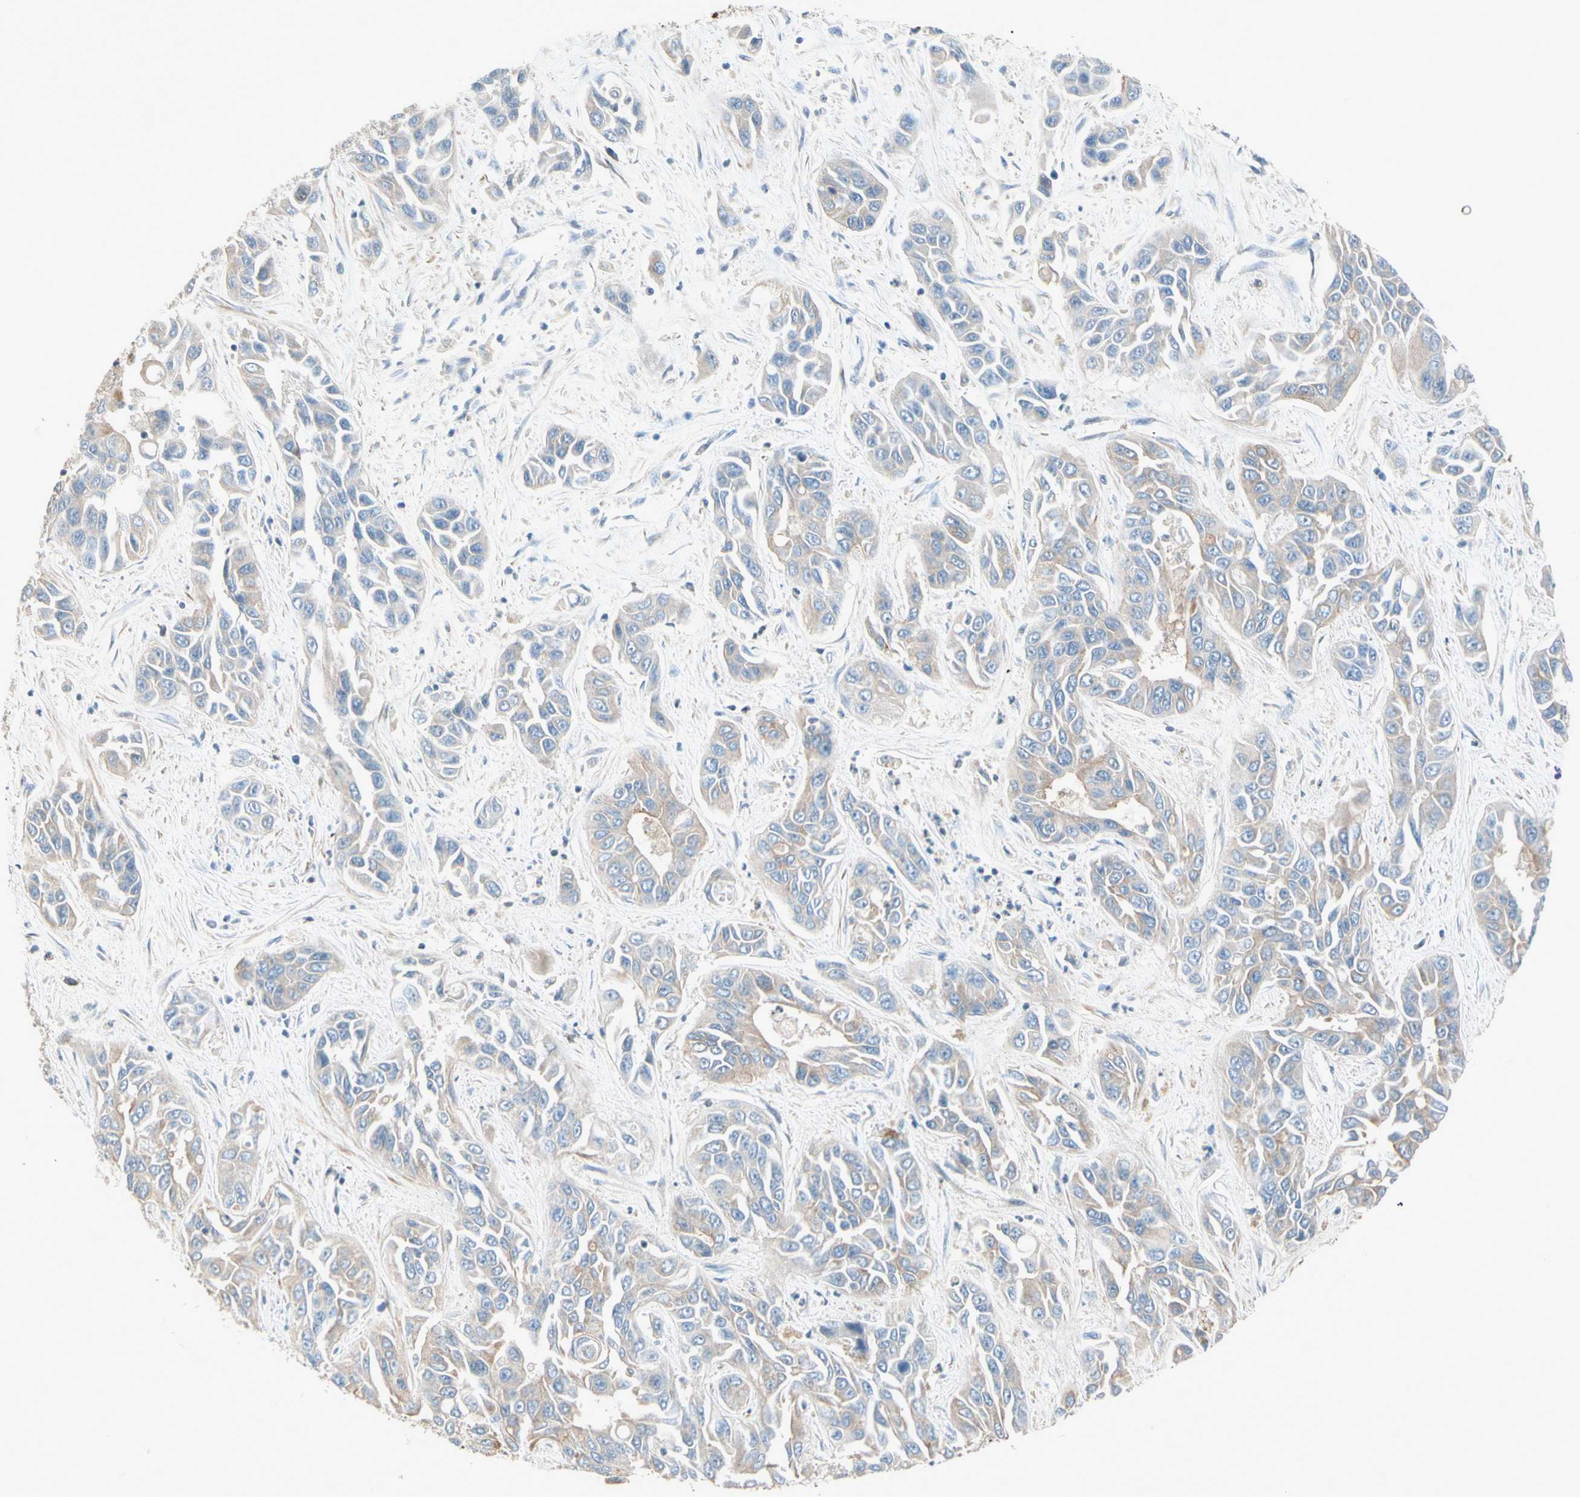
{"staining": {"intensity": "weak", "quantity": "25%-75%", "location": "cytoplasmic/membranous"}, "tissue": "liver cancer", "cell_type": "Tumor cells", "image_type": "cancer", "snomed": [{"axis": "morphology", "description": "Cholangiocarcinoma"}, {"axis": "topography", "description": "Liver"}], "caption": "Immunohistochemical staining of human cholangiocarcinoma (liver) displays weak cytoplasmic/membranous protein expression in about 25%-75% of tumor cells.", "gene": "CYP2E1", "patient": {"sex": "female", "age": 52}}